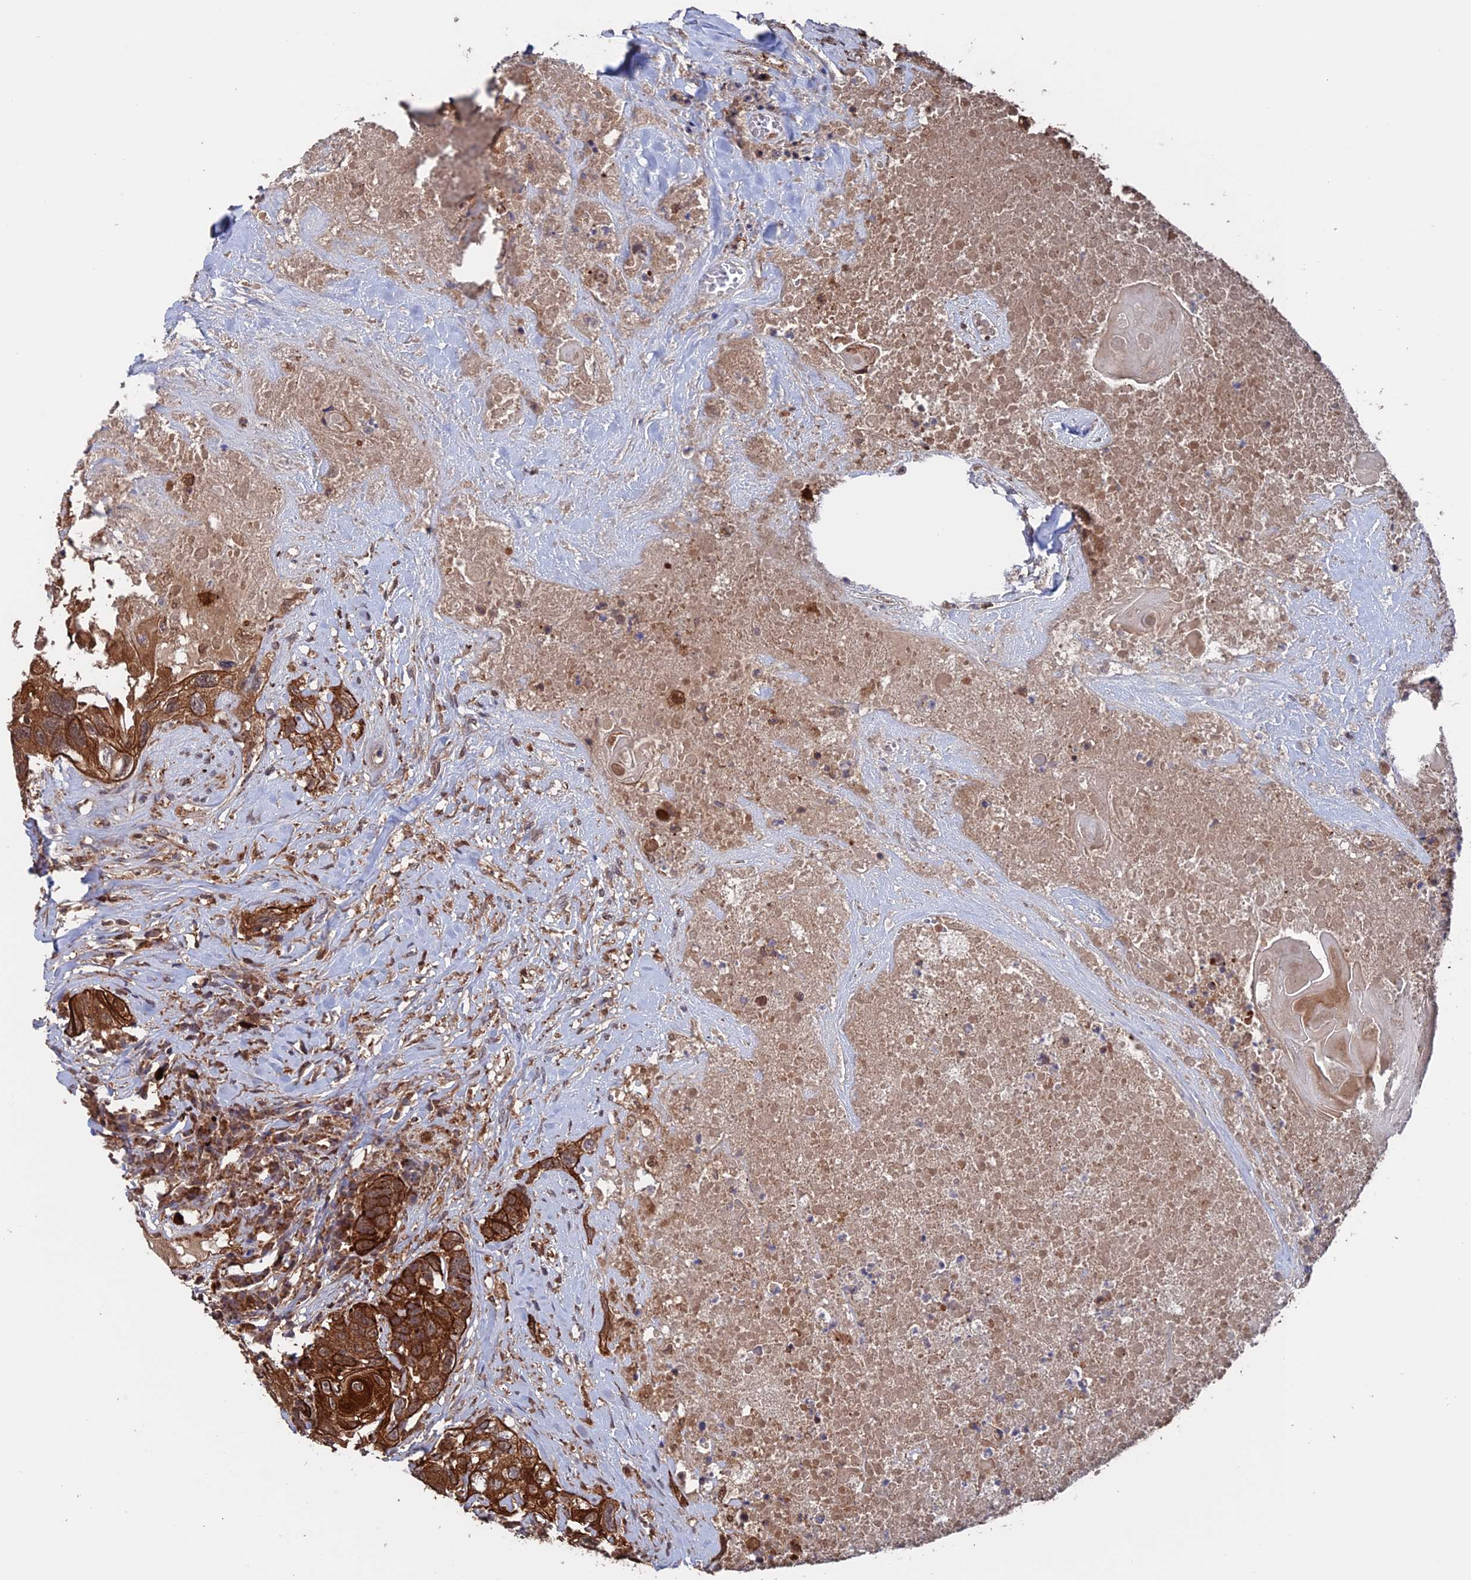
{"staining": {"intensity": "strong", "quantity": ">75%", "location": "cytoplasmic/membranous"}, "tissue": "head and neck cancer", "cell_type": "Tumor cells", "image_type": "cancer", "snomed": [{"axis": "morphology", "description": "Squamous cell carcinoma, NOS"}, {"axis": "topography", "description": "Head-Neck"}], "caption": "An image of squamous cell carcinoma (head and neck) stained for a protein displays strong cytoplasmic/membranous brown staining in tumor cells.", "gene": "DTYMK", "patient": {"sex": "male", "age": 66}}